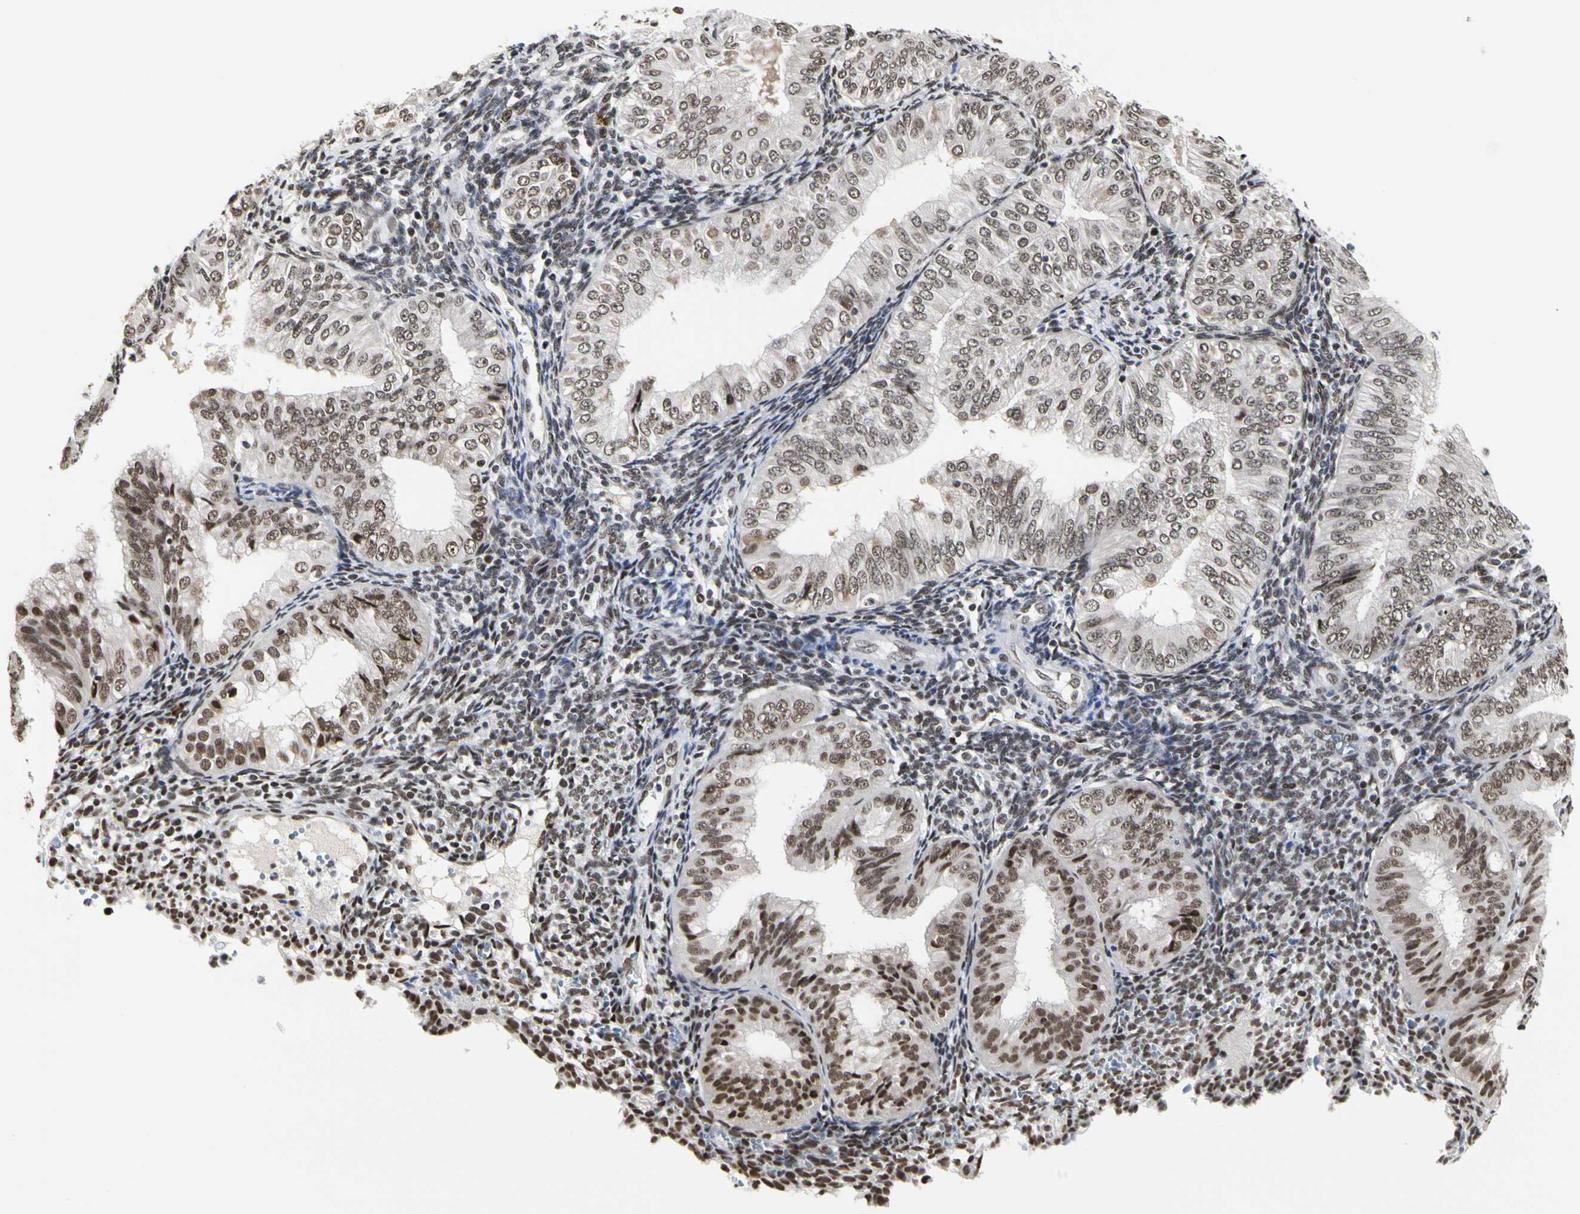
{"staining": {"intensity": "moderate", "quantity": ">75%", "location": "nuclear"}, "tissue": "endometrial cancer", "cell_type": "Tumor cells", "image_type": "cancer", "snomed": [{"axis": "morphology", "description": "Normal tissue, NOS"}, {"axis": "morphology", "description": "Adenocarcinoma, NOS"}, {"axis": "topography", "description": "Endometrium"}], "caption": "Immunohistochemical staining of adenocarcinoma (endometrial) displays medium levels of moderate nuclear expression in approximately >75% of tumor cells. (IHC, brightfield microscopy, high magnification).", "gene": "PRMT3", "patient": {"sex": "female", "age": 53}}